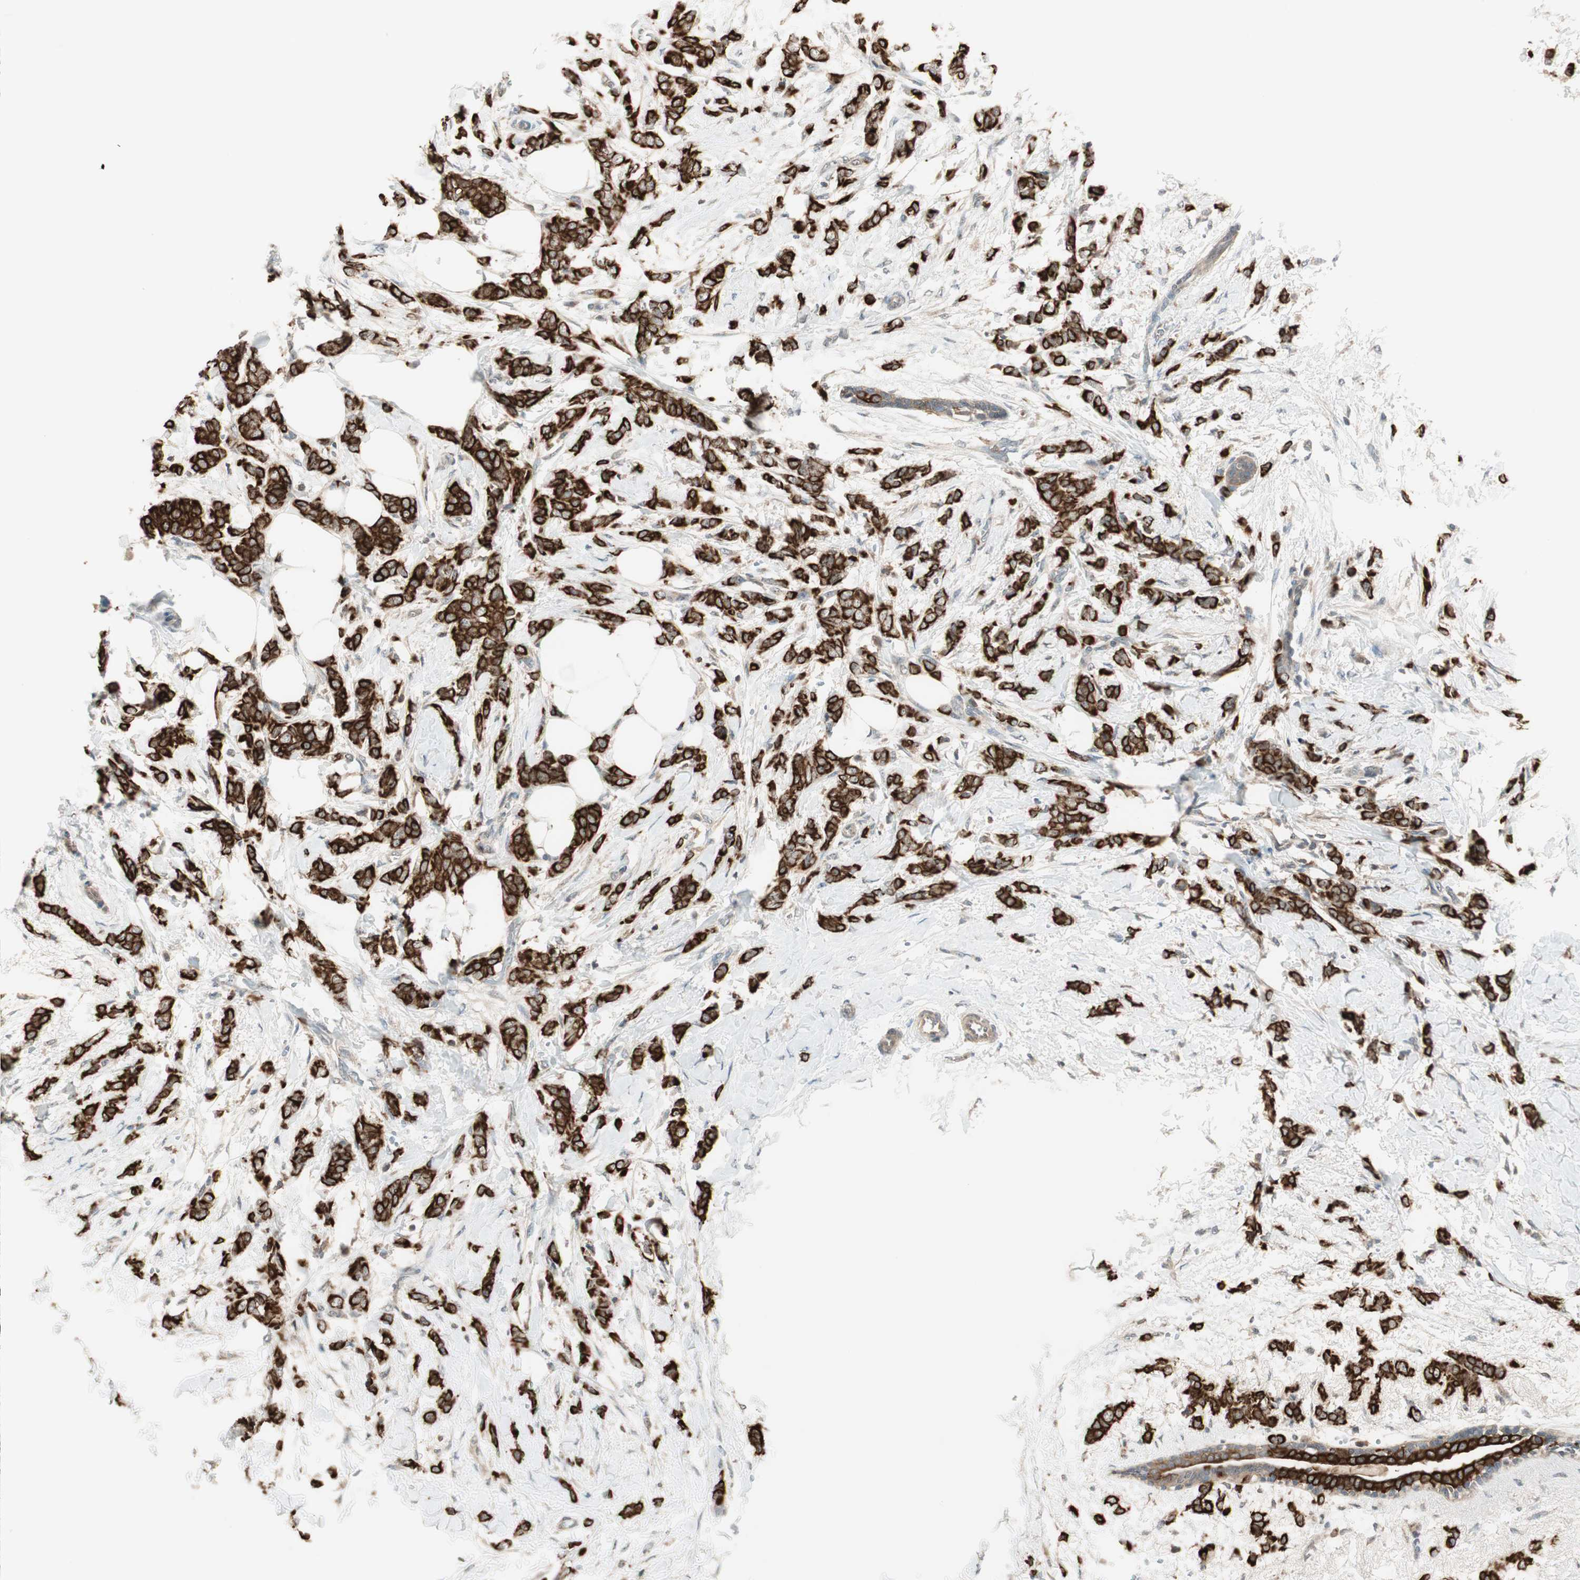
{"staining": {"intensity": "strong", "quantity": ">75%", "location": "cytoplasmic/membranous"}, "tissue": "breast cancer", "cell_type": "Tumor cells", "image_type": "cancer", "snomed": [{"axis": "morphology", "description": "Lobular carcinoma, in situ"}, {"axis": "morphology", "description": "Lobular carcinoma"}, {"axis": "topography", "description": "Breast"}], "caption": "Tumor cells exhibit high levels of strong cytoplasmic/membranous expression in approximately >75% of cells in breast cancer (lobular carcinoma).", "gene": "TRIM21", "patient": {"sex": "female", "age": 41}}